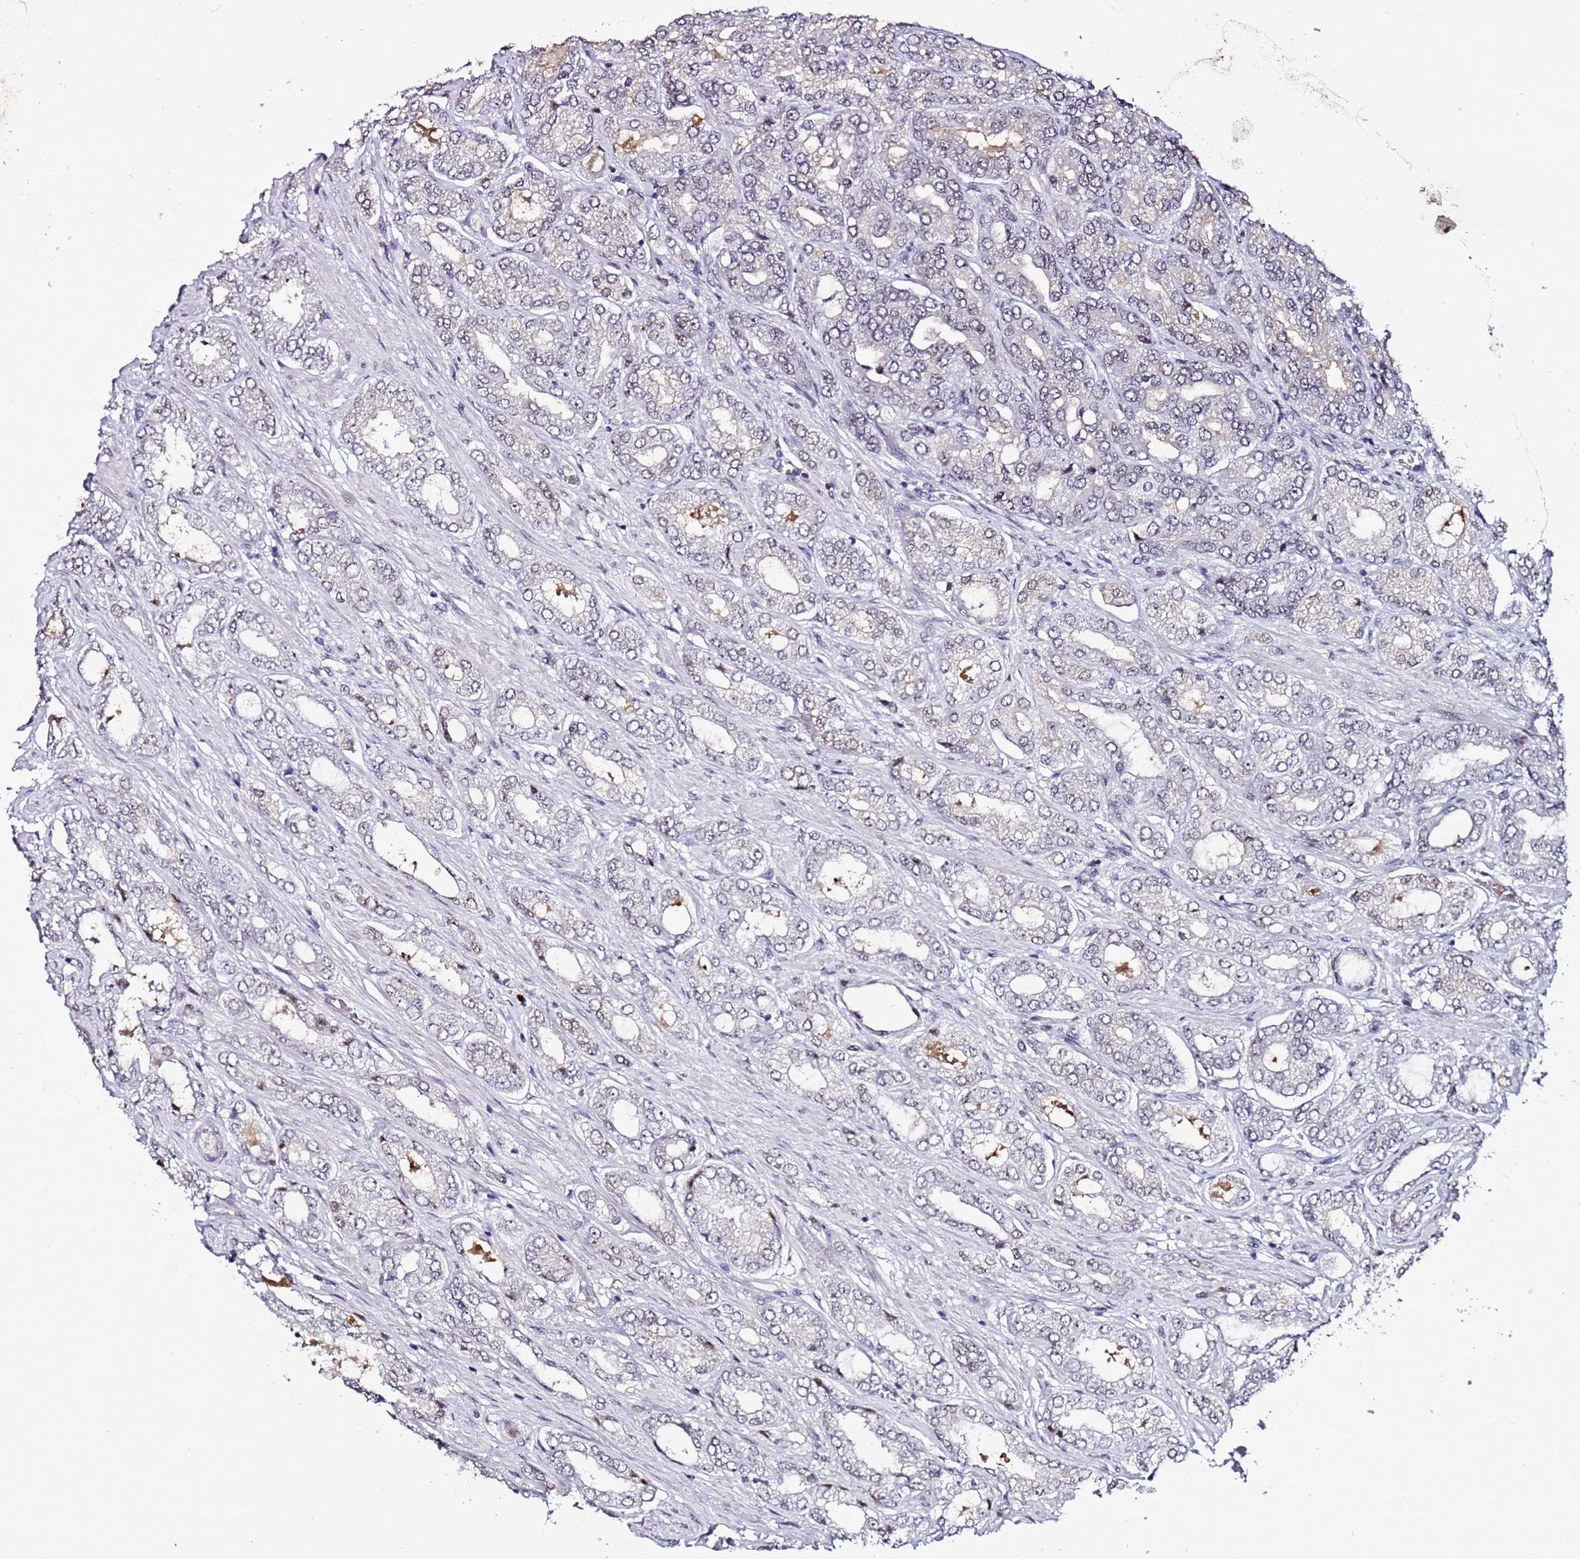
{"staining": {"intensity": "negative", "quantity": "none", "location": "none"}, "tissue": "prostate cancer", "cell_type": "Tumor cells", "image_type": "cancer", "snomed": [{"axis": "morphology", "description": "Adenocarcinoma, High grade"}, {"axis": "topography", "description": "Prostate"}], "caption": "Tumor cells are negative for brown protein staining in prostate cancer (adenocarcinoma (high-grade)).", "gene": "PSMA7", "patient": {"sex": "male", "age": 68}}